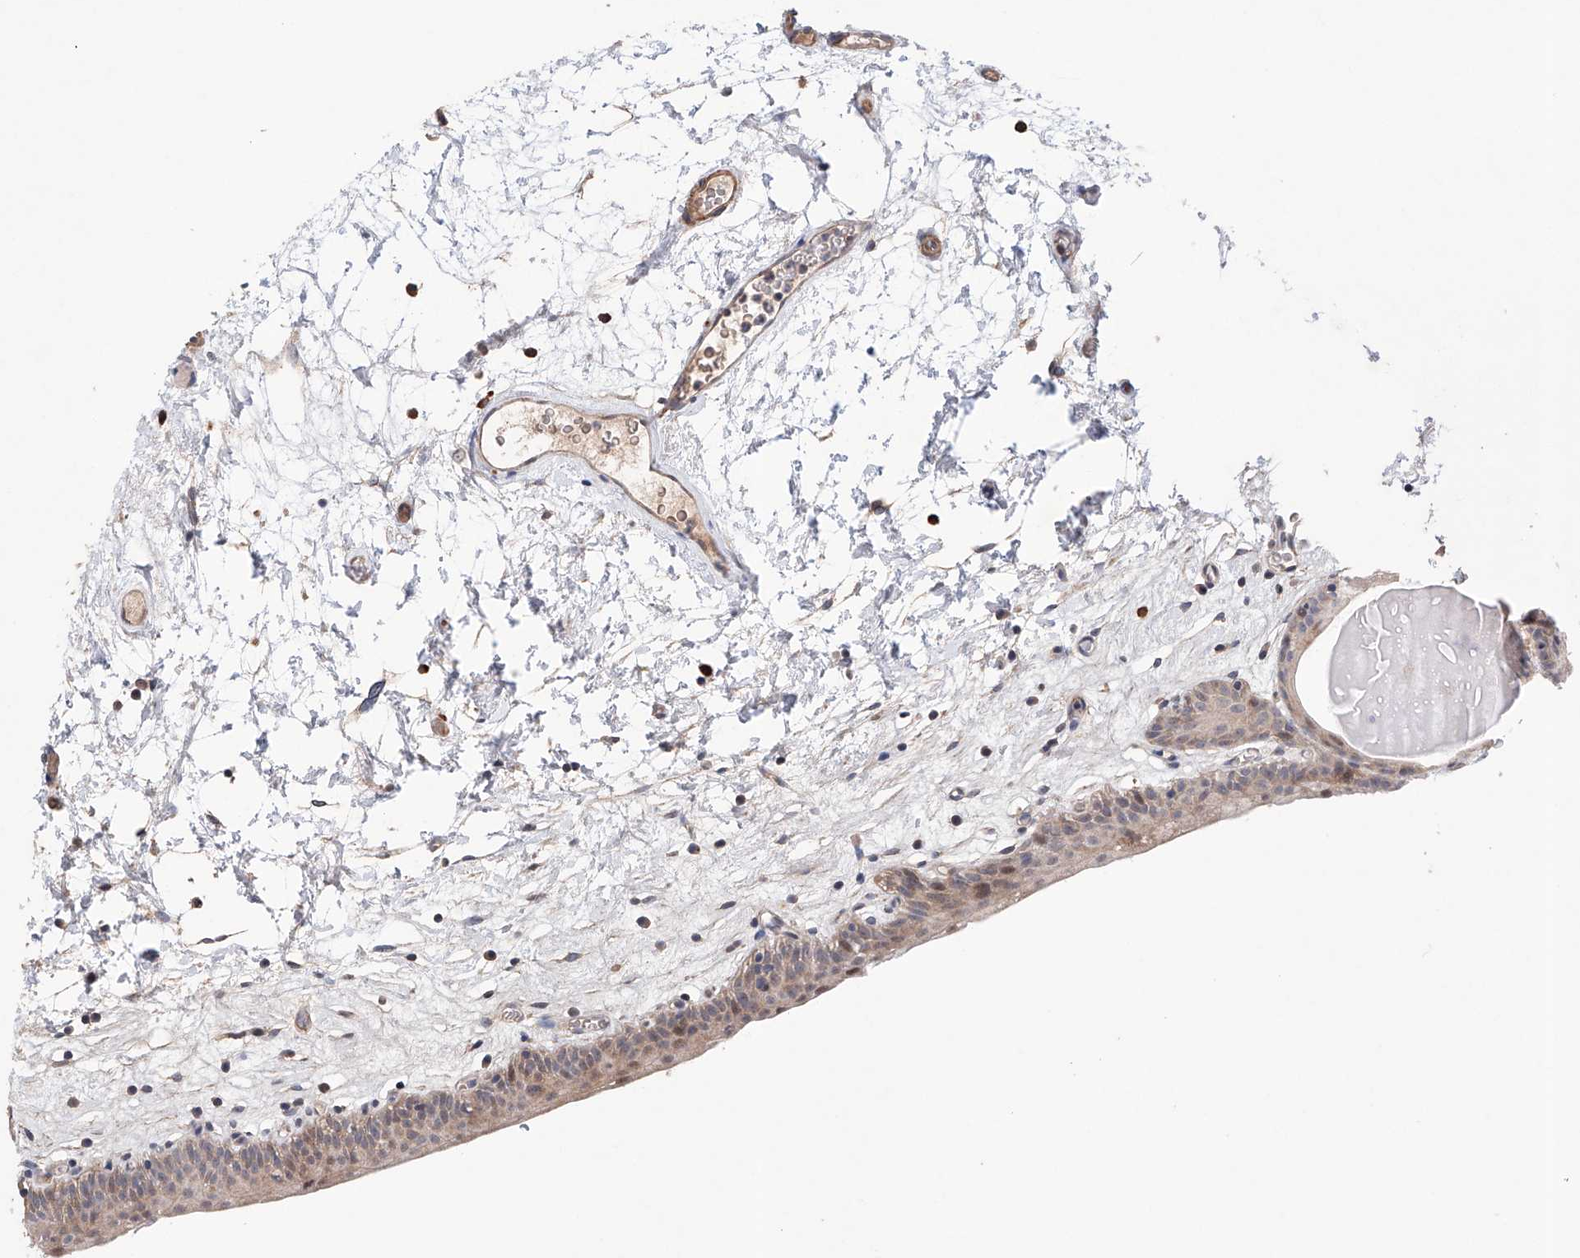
{"staining": {"intensity": "moderate", "quantity": "<25%", "location": "nuclear"}, "tissue": "urinary bladder", "cell_type": "Urothelial cells", "image_type": "normal", "snomed": [{"axis": "morphology", "description": "Normal tissue, NOS"}, {"axis": "topography", "description": "Urinary bladder"}], "caption": "This image exhibits IHC staining of benign human urinary bladder, with low moderate nuclear positivity in about <25% of urothelial cells.", "gene": "AFG1L", "patient": {"sex": "male", "age": 83}}